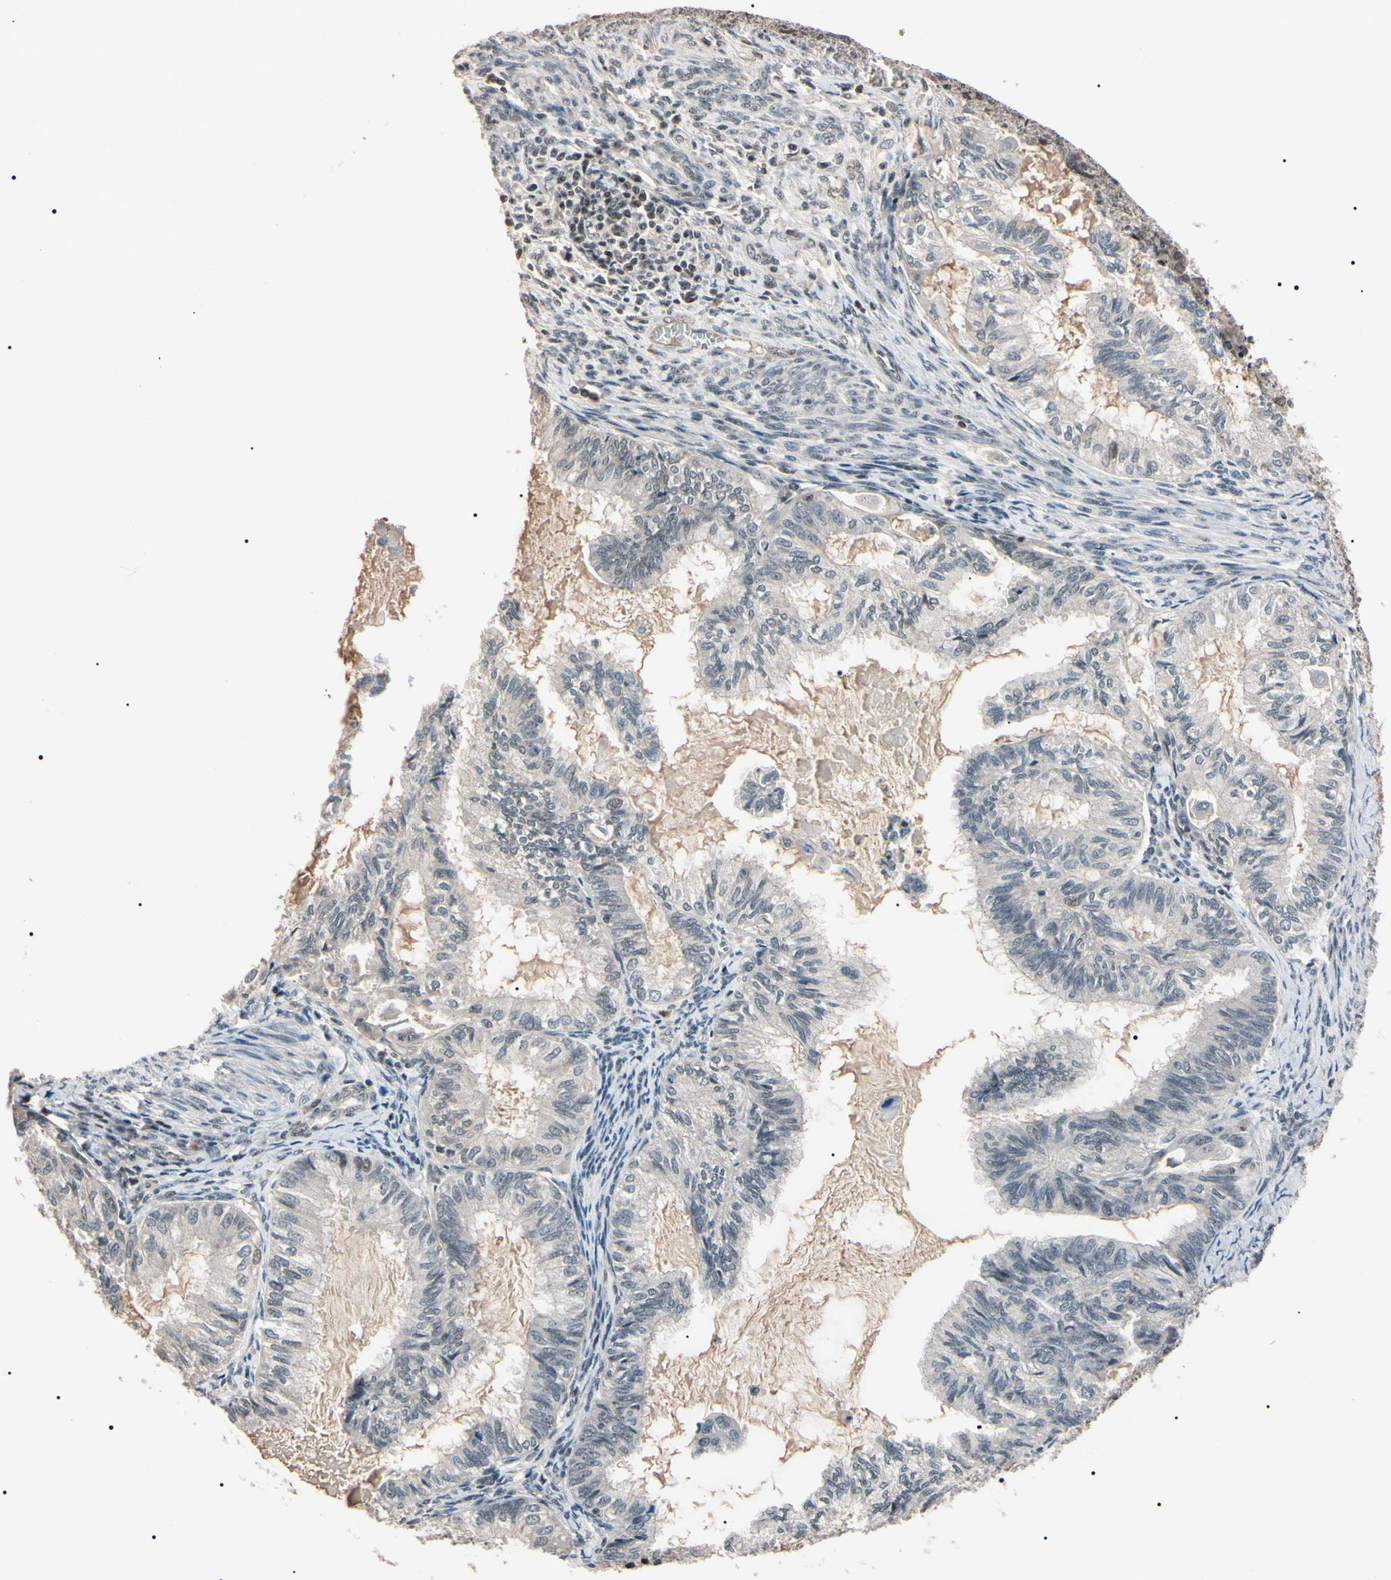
{"staining": {"intensity": "negative", "quantity": "none", "location": "none"}, "tissue": "cervical cancer", "cell_type": "Tumor cells", "image_type": "cancer", "snomed": [{"axis": "morphology", "description": "Normal tissue, NOS"}, {"axis": "morphology", "description": "Adenocarcinoma, NOS"}, {"axis": "topography", "description": "Cervix"}, {"axis": "topography", "description": "Endometrium"}], "caption": "A photomicrograph of human cervical cancer (adenocarcinoma) is negative for staining in tumor cells.", "gene": "YY1", "patient": {"sex": "female", "age": 86}}